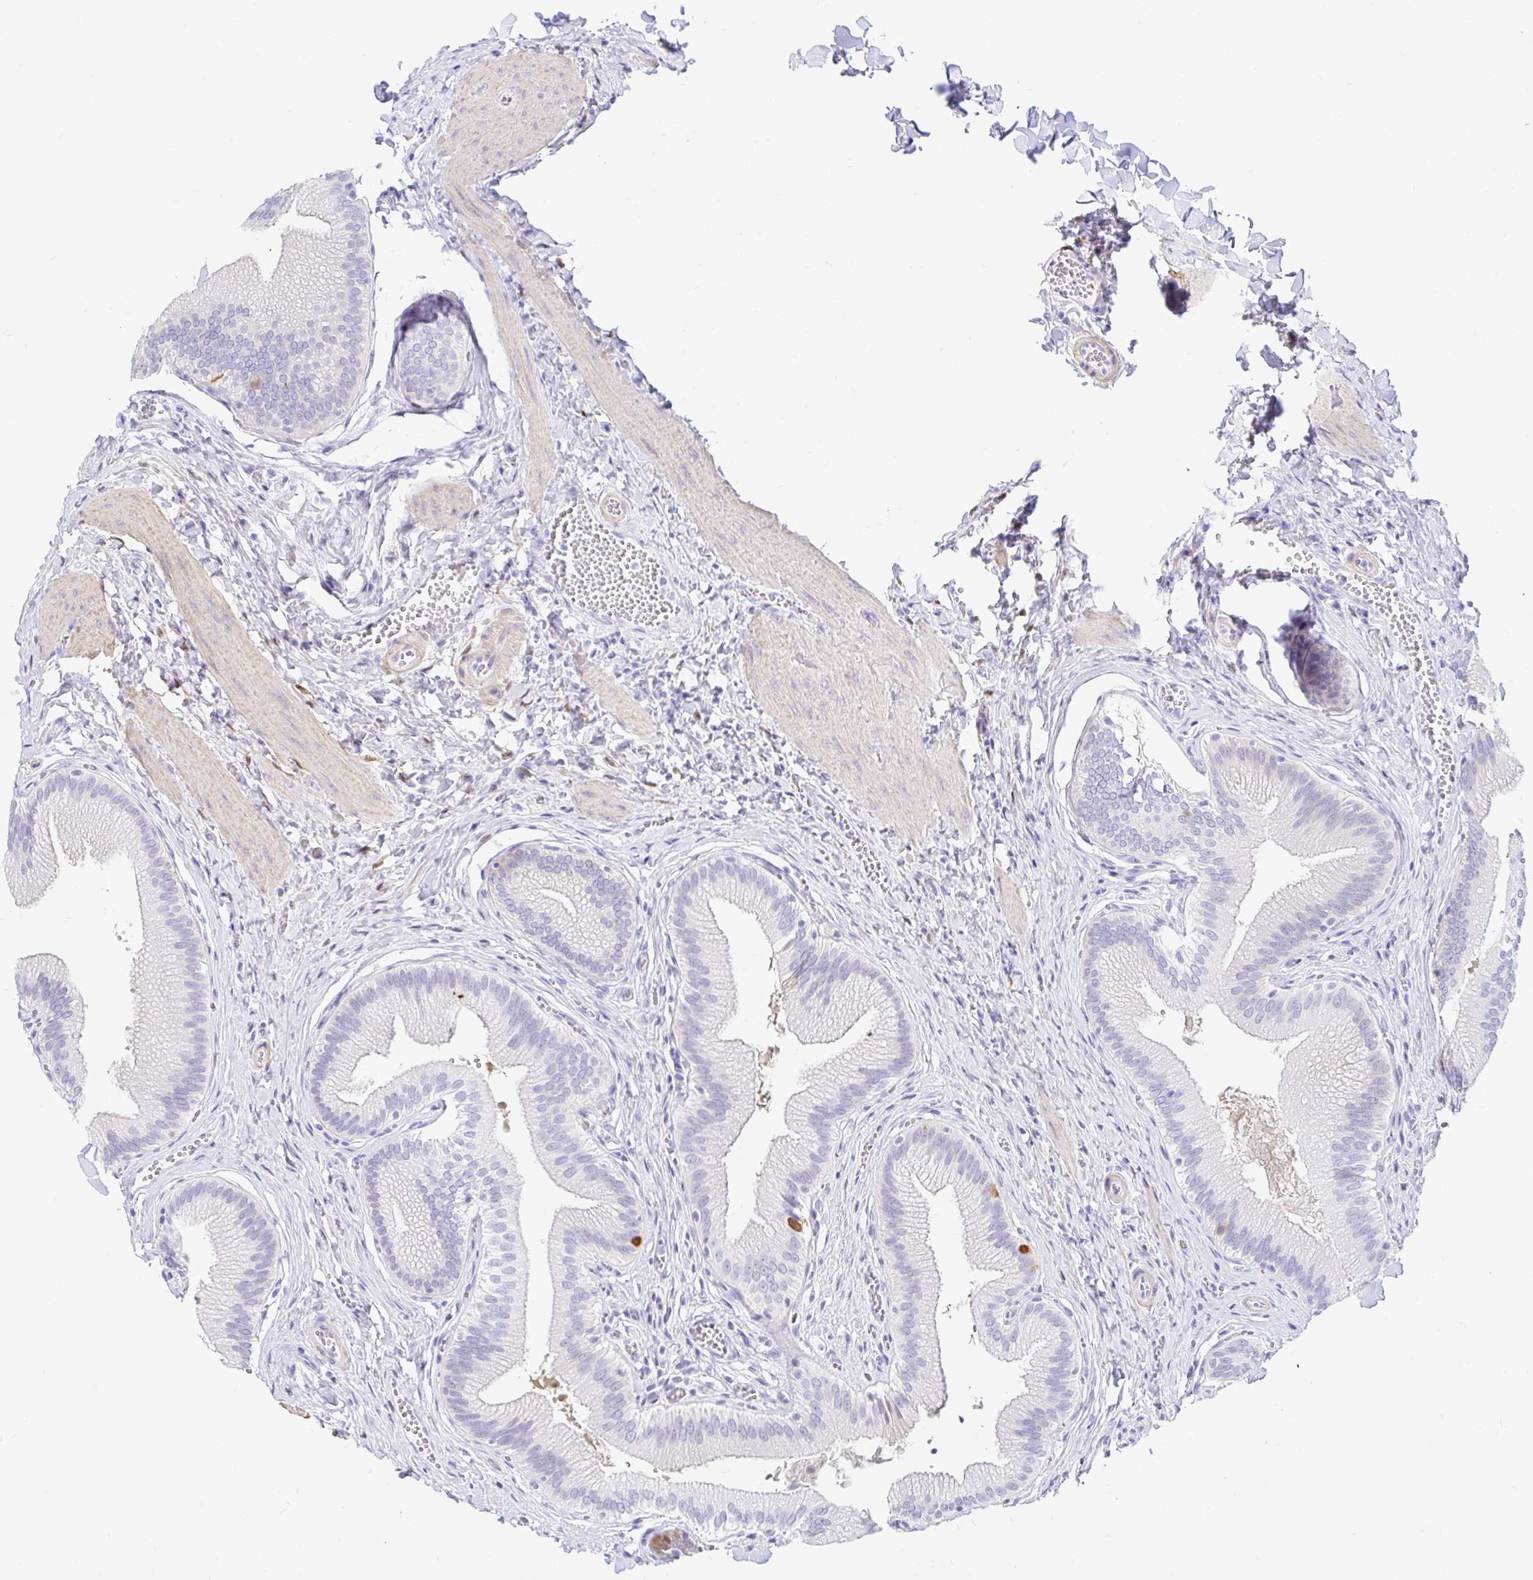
{"staining": {"intensity": "negative", "quantity": "none", "location": "none"}, "tissue": "gallbladder", "cell_type": "Glandular cells", "image_type": "normal", "snomed": [{"axis": "morphology", "description": "Normal tissue, NOS"}, {"axis": "topography", "description": "Gallbladder"}], "caption": "Human gallbladder stained for a protein using IHC shows no staining in glandular cells.", "gene": "PPP1R1B", "patient": {"sex": "male", "age": 17}}